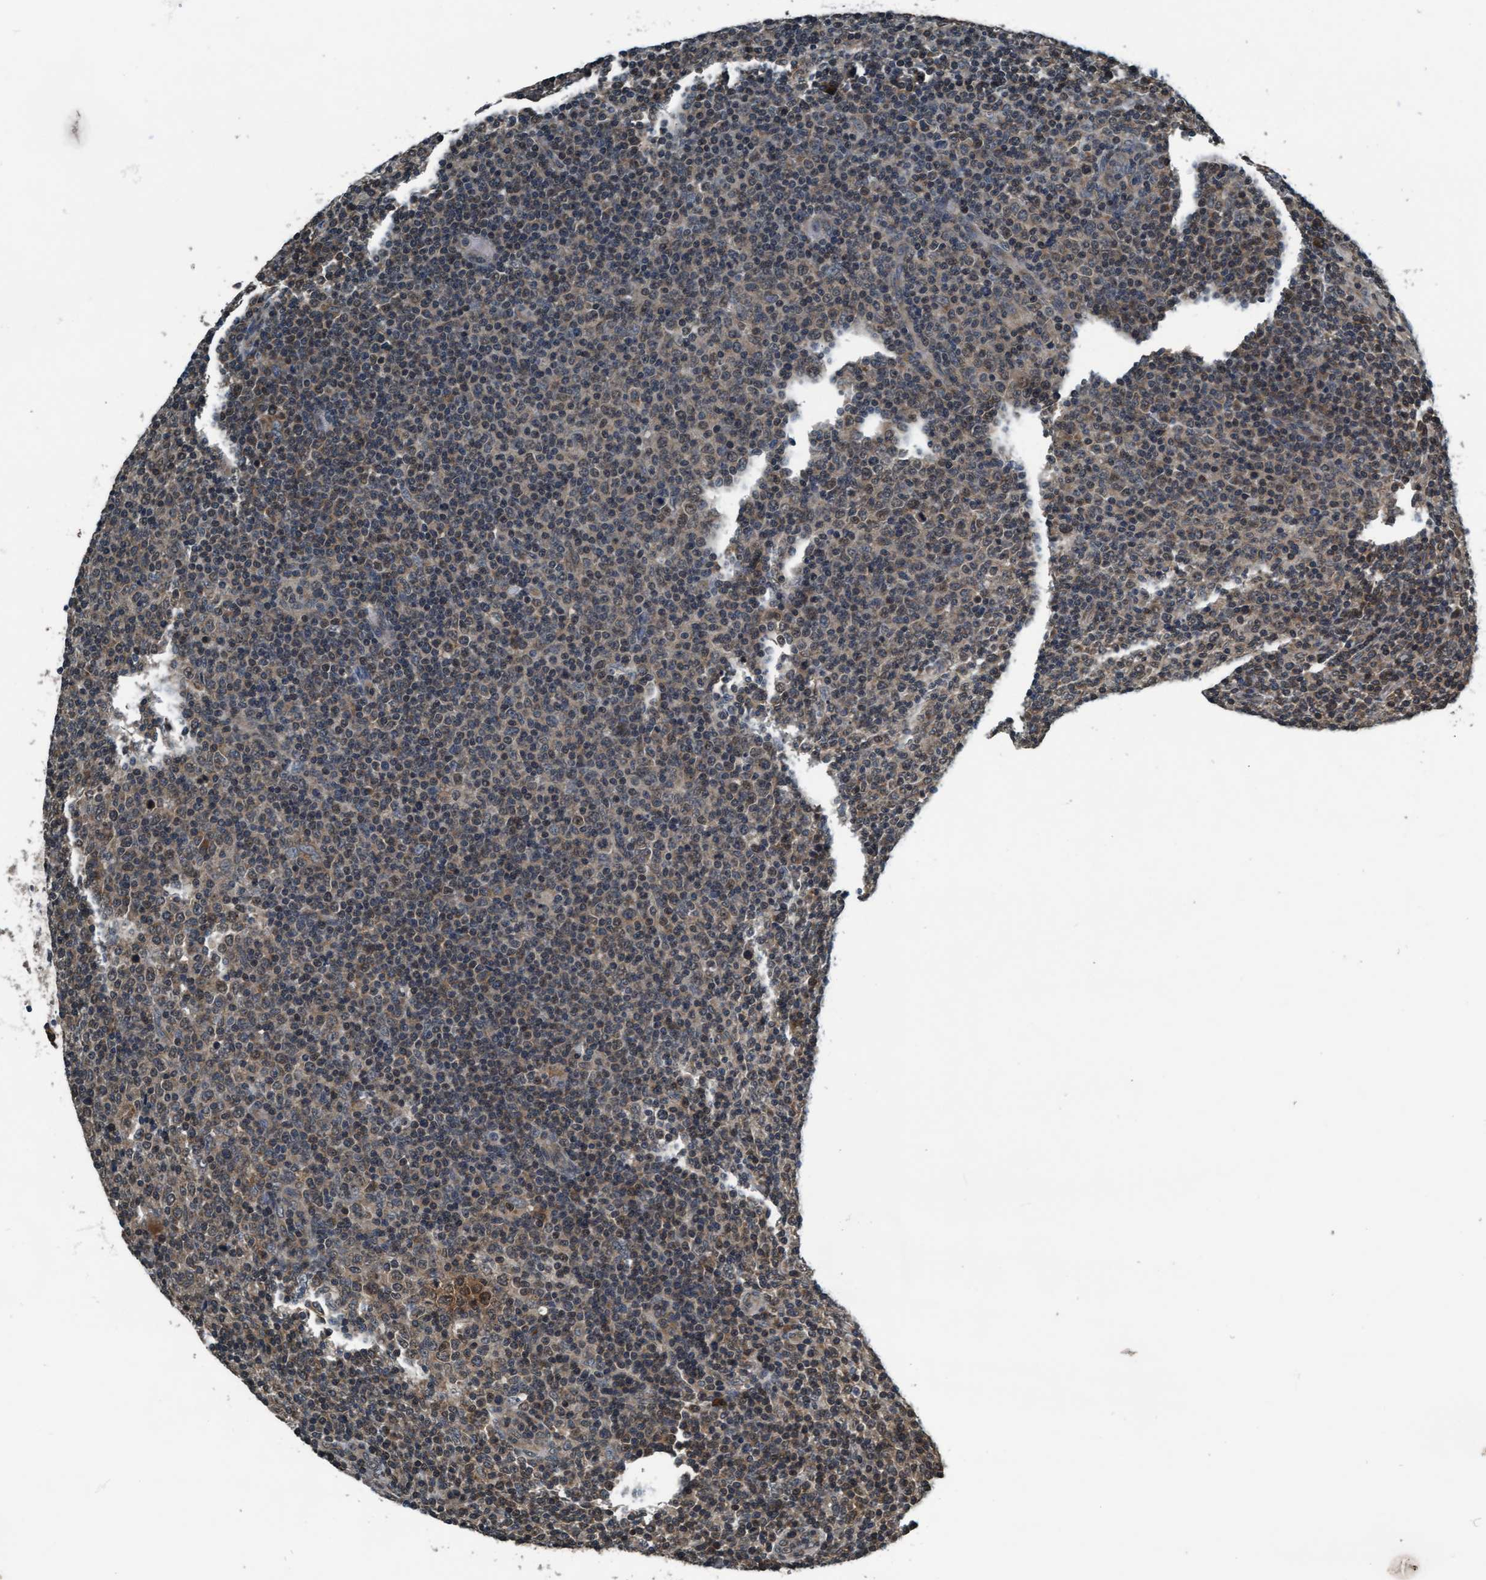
{"staining": {"intensity": "weak", "quantity": ">75%", "location": "cytoplasmic/membranous,nuclear"}, "tissue": "lymphoma", "cell_type": "Tumor cells", "image_type": "cancer", "snomed": [{"axis": "morphology", "description": "Malignant lymphoma, non-Hodgkin's type, Low grade"}, {"axis": "topography", "description": "Lymph node"}], "caption": "Protein expression by IHC demonstrates weak cytoplasmic/membranous and nuclear positivity in about >75% of tumor cells in malignant lymphoma, non-Hodgkin's type (low-grade).", "gene": "WASF1", "patient": {"sex": "male", "age": 70}}